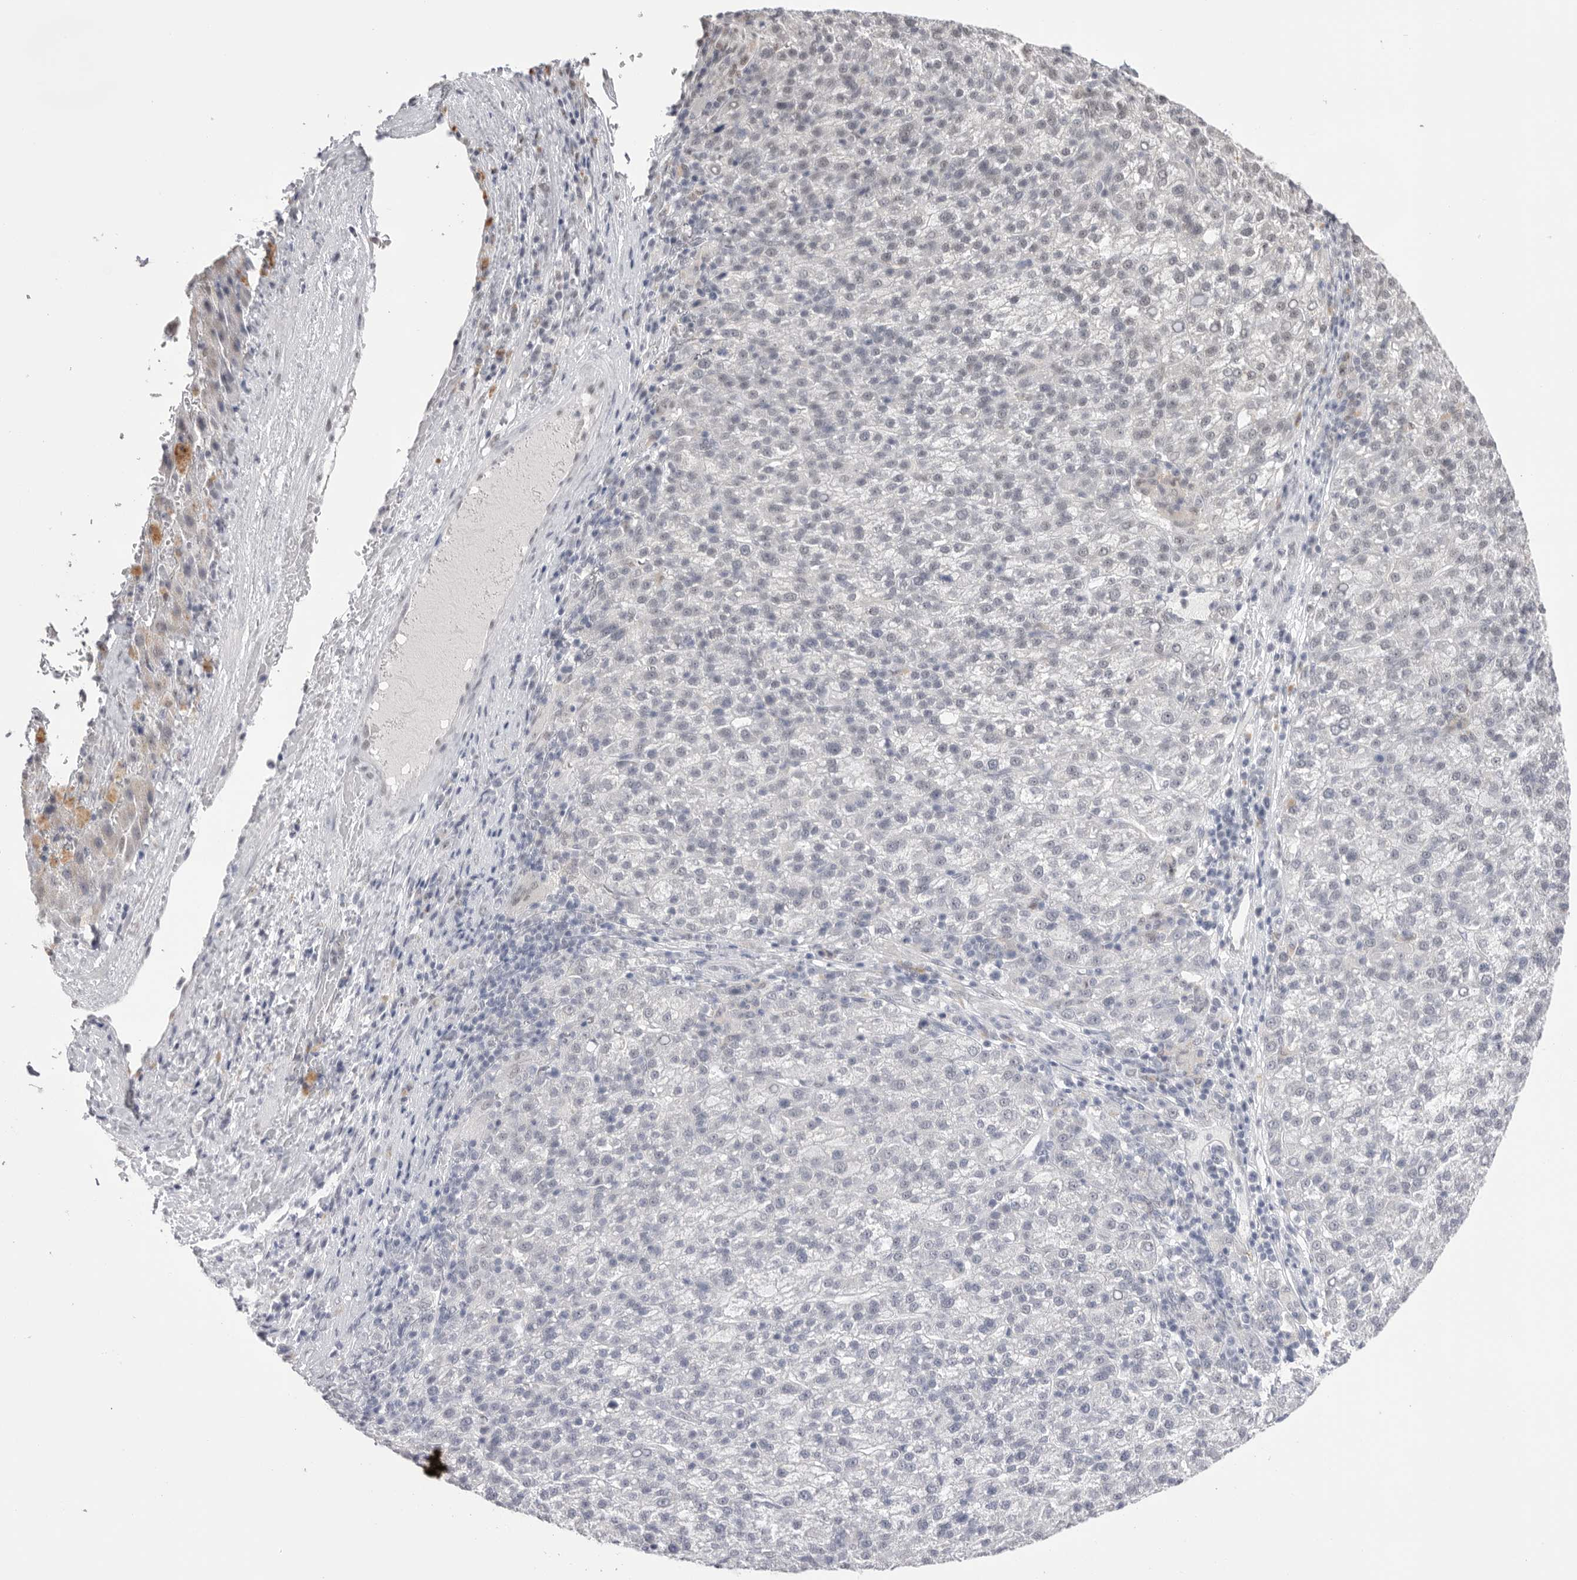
{"staining": {"intensity": "negative", "quantity": "none", "location": "none"}, "tissue": "liver cancer", "cell_type": "Tumor cells", "image_type": "cancer", "snomed": [{"axis": "morphology", "description": "Carcinoma, Hepatocellular, NOS"}, {"axis": "topography", "description": "Liver"}], "caption": "A photomicrograph of liver cancer (hepatocellular carcinoma) stained for a protein exhibits no brown staining in tumor cells.", "gene": "BCLAF3", "patient": {"sex": "female", "age": 58}}